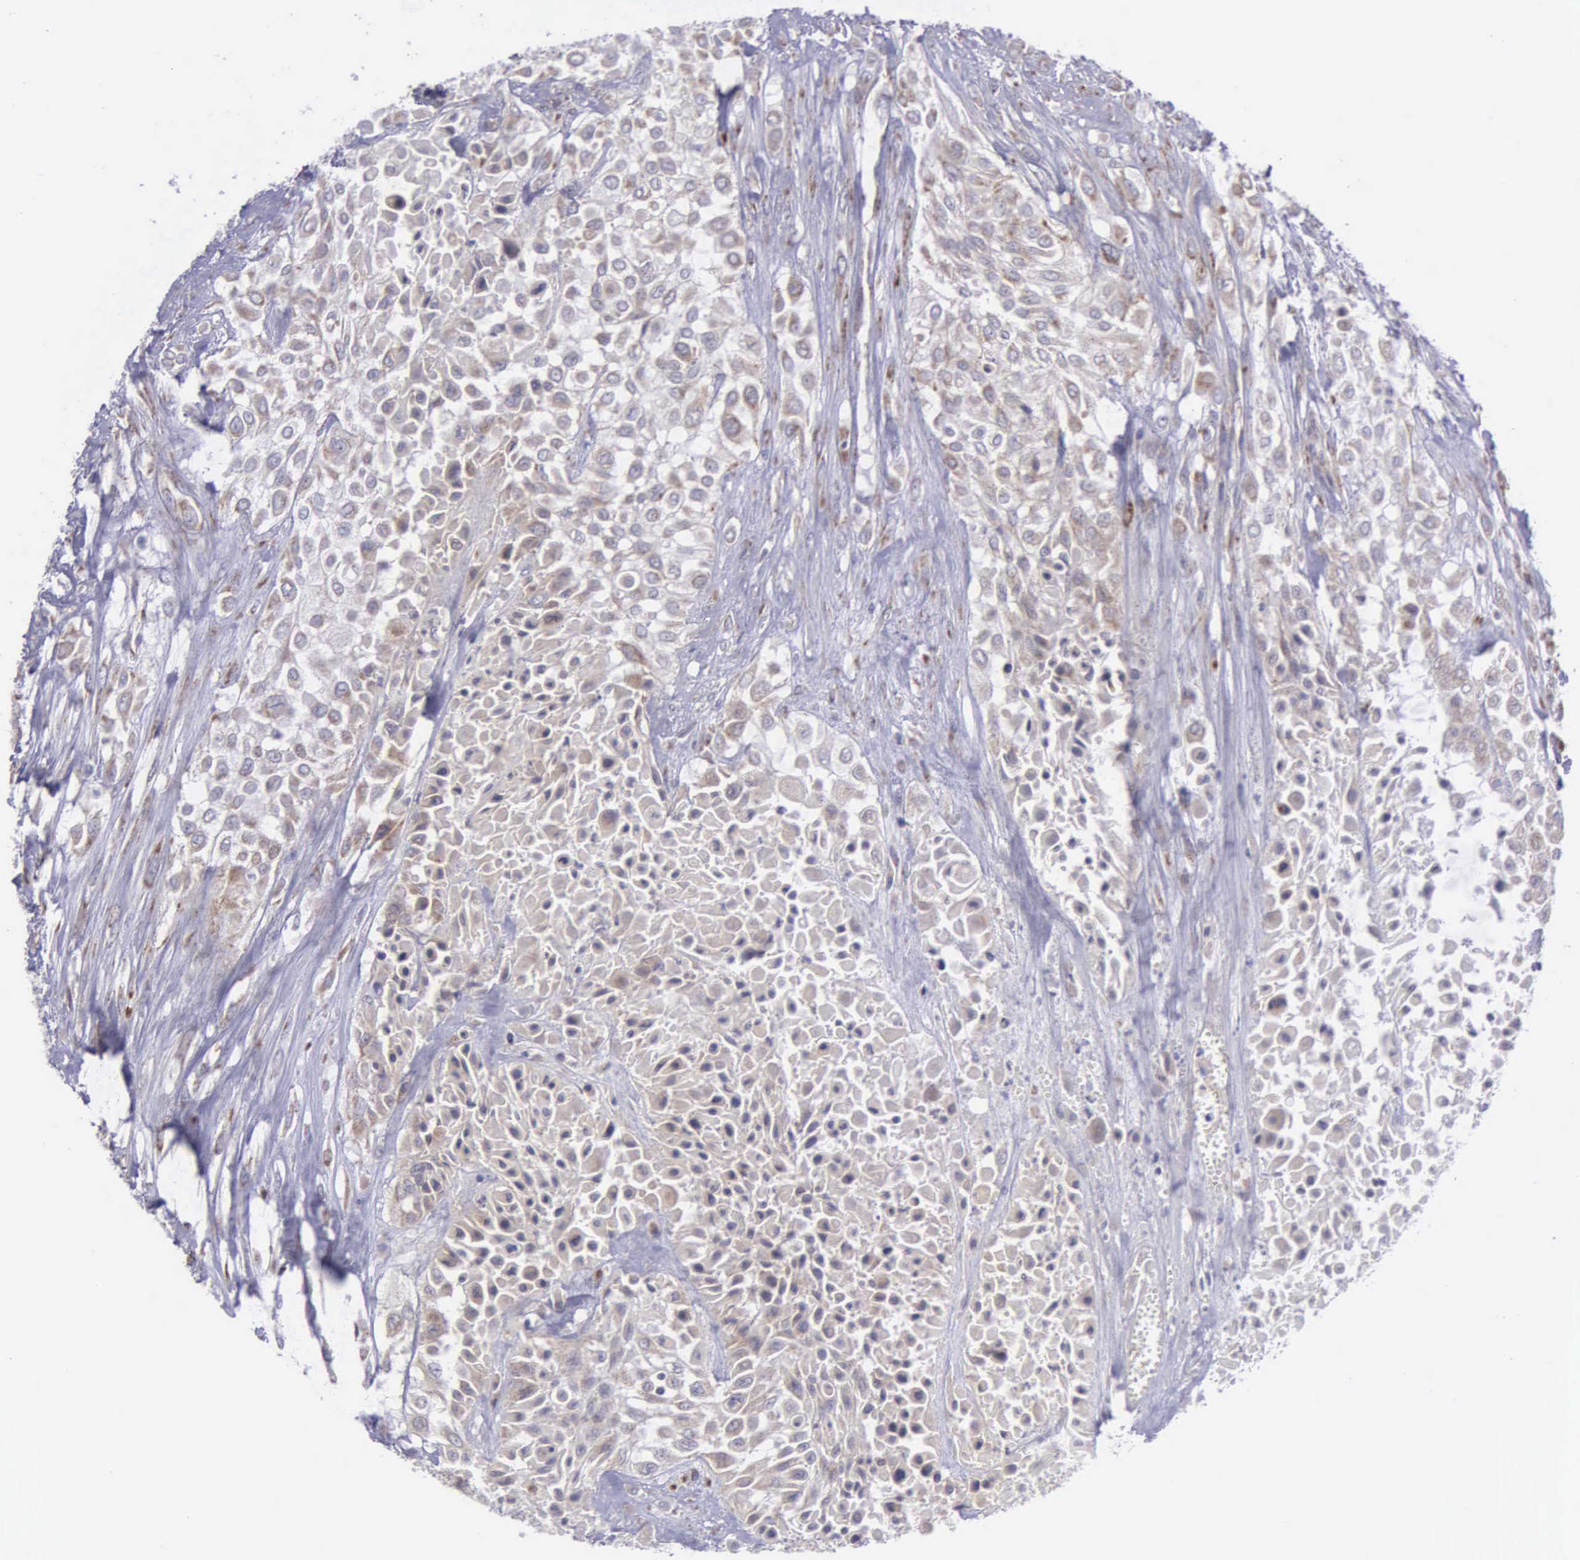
{"staining": {"intensity": "weak", "quantity": "<25%", "location": "cytoplasmic/membranous"}, "tissue": "urothelial cancer", "cell_type": "Tumor cells", "image_type": "cancer", "snomed": [{"axis": "morphology", "description": "Urothelial carcinoma, High grade"}, {"axis": "topography", "description": "Urinary bladder"}], "caption": "DAB (3,3'-diaminobenzidine) immunohistochemical staining of human urothelial cancer displays no significant expression in tumor cells.", "gene": "SYNJ2BP", "patient": {"sex": "male", "age": 57}}